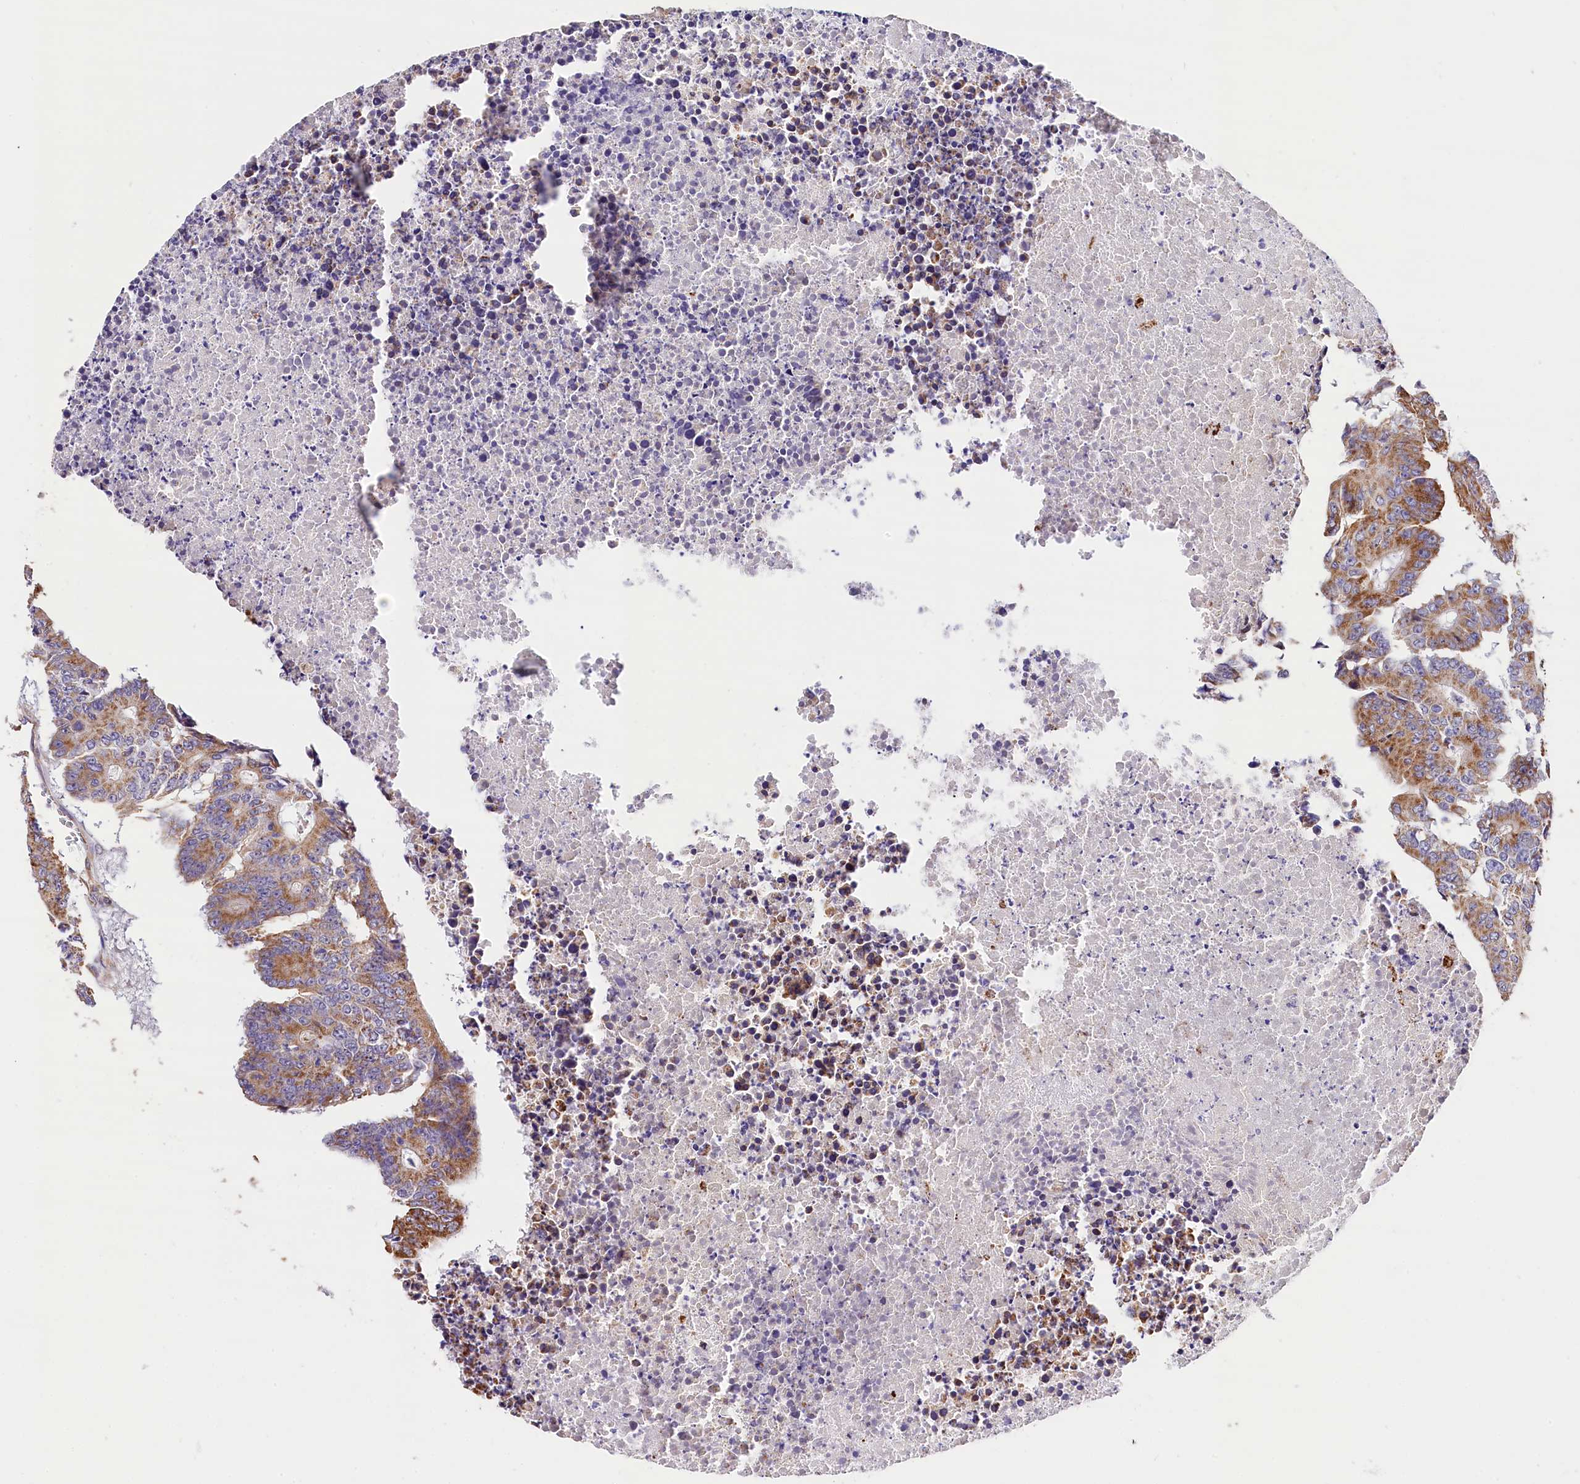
{"staining": {"intensity": "moderate", "quantity": ">75%", "location": "cytoplasmic/membranous"}, "tissue": "colorectal cancer", "cell_type": "Tumor cells", "image_type": "cancer", "snomed": [{"axis": "morphology", "description": "Adenocarcinoma, NOS"}, {"axis": "topography", "description": "Colon"}], "caption": "High-power microscopy captured an IHC photomicrograph of colorectal cancer, revealing moderate cytoplasmic/membranous expression in approximately >75% of tumor cells. The protein is shown in brown color, while the nuclei are stained blue.", "gene": "ACAA2", "patient": {"sex": "male", "age": 87}}